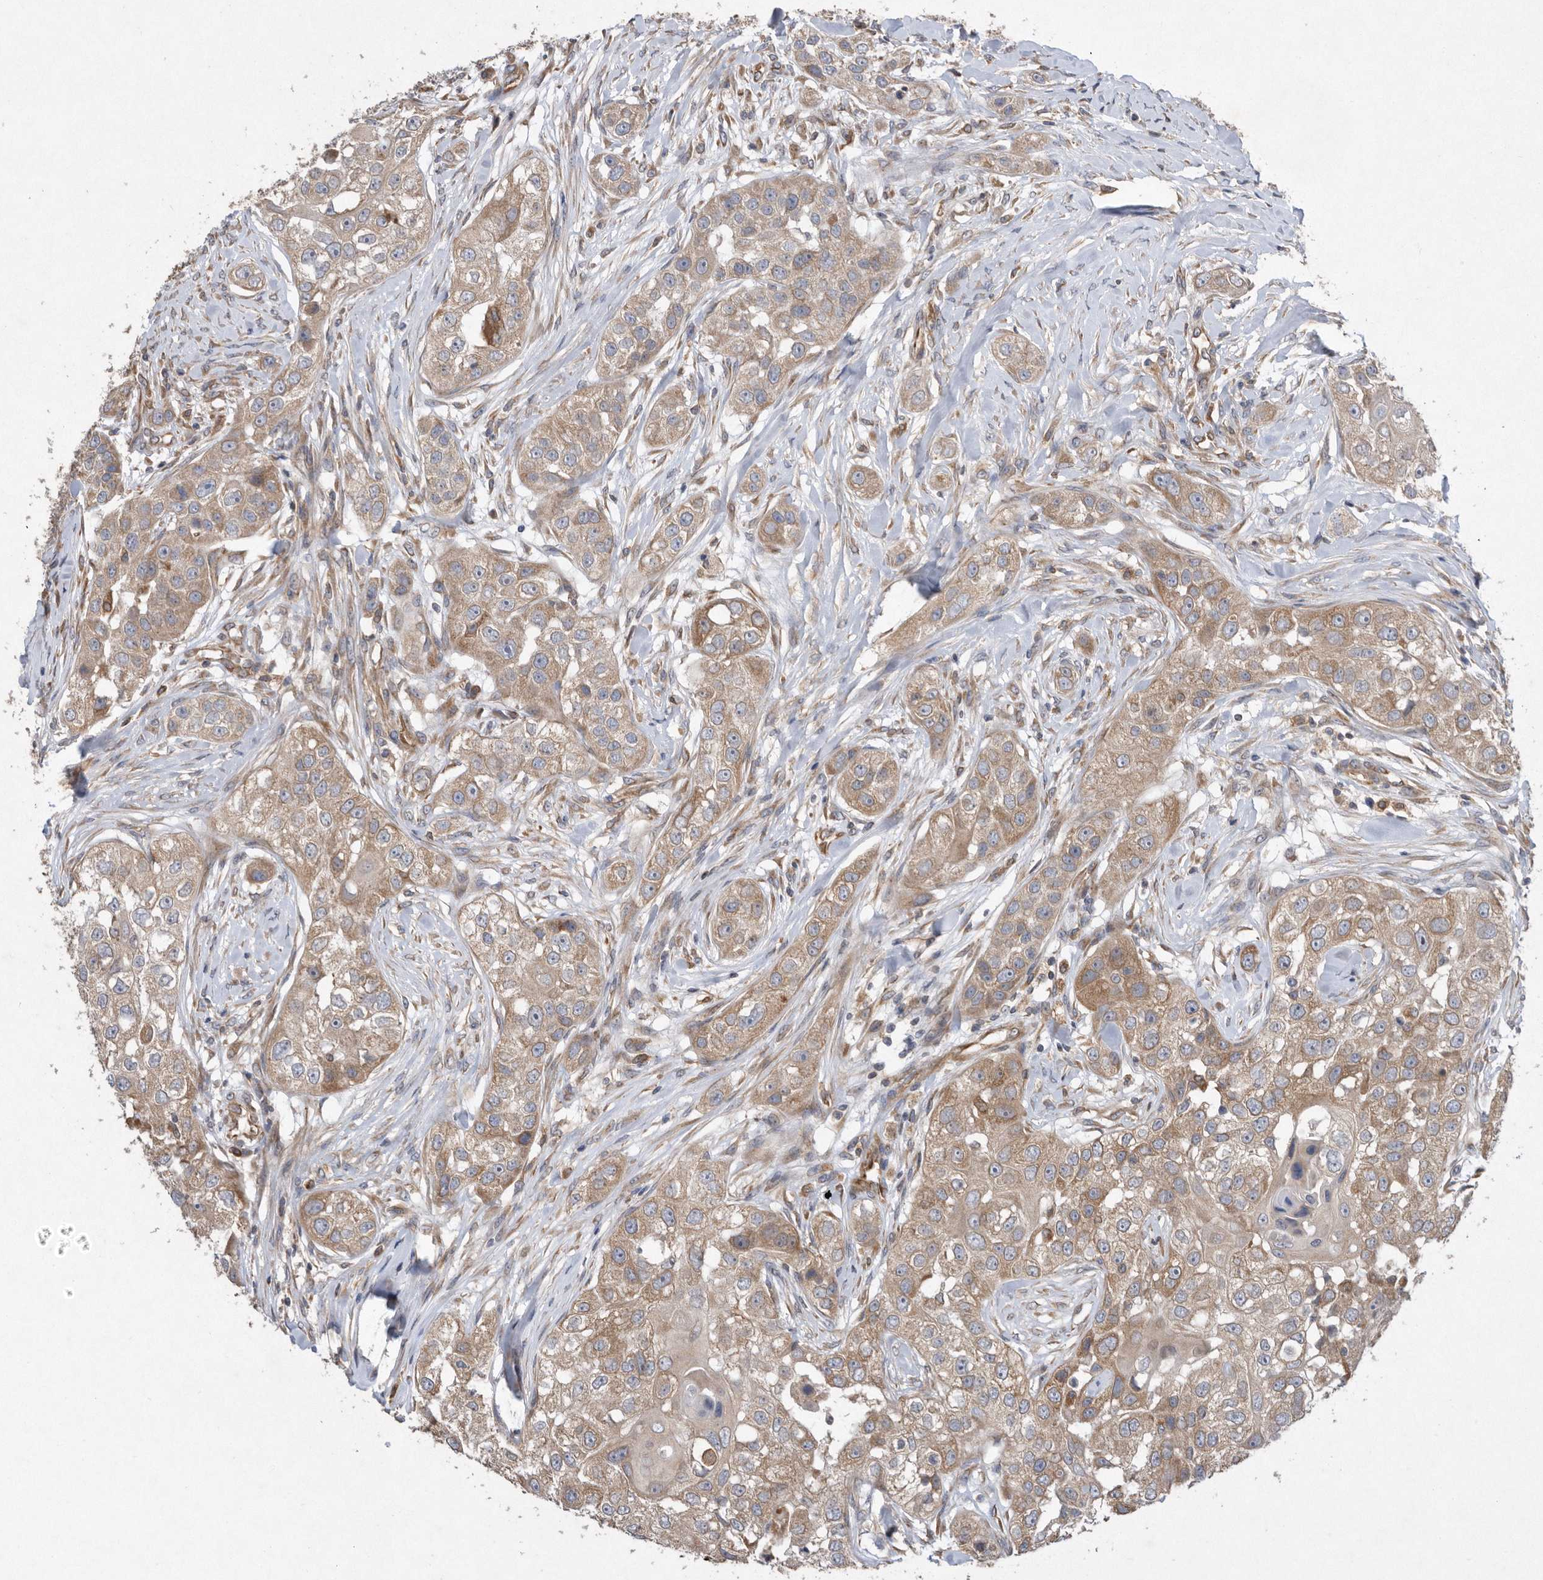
{"staining": {"intensity": "moderate", "quantity": ">75%", "location": "cytoplasmic/membranous"}, "tissue": "head and neck cancer", "cell_type": "Tumor cells", "image_type": "cancer", "snomed": [{"axis": "morphology", "description": "Normal tissue, NOS"}, {"axis": "morphology", "description": "Squamous cell carcinoma, NOS"}, {"axis": "topography", "description": "Skeletal muscle"}, {"axis": "topography", "description": "Head-Neck"}], "caption": "Moderate cytoplasmic/membranous expression is present in approximately >75% of tumor cells in head and neck cancer (squamous cell carcinoma).", "gene": "PON2", "patient": {"sex": "male", "age": 51}}